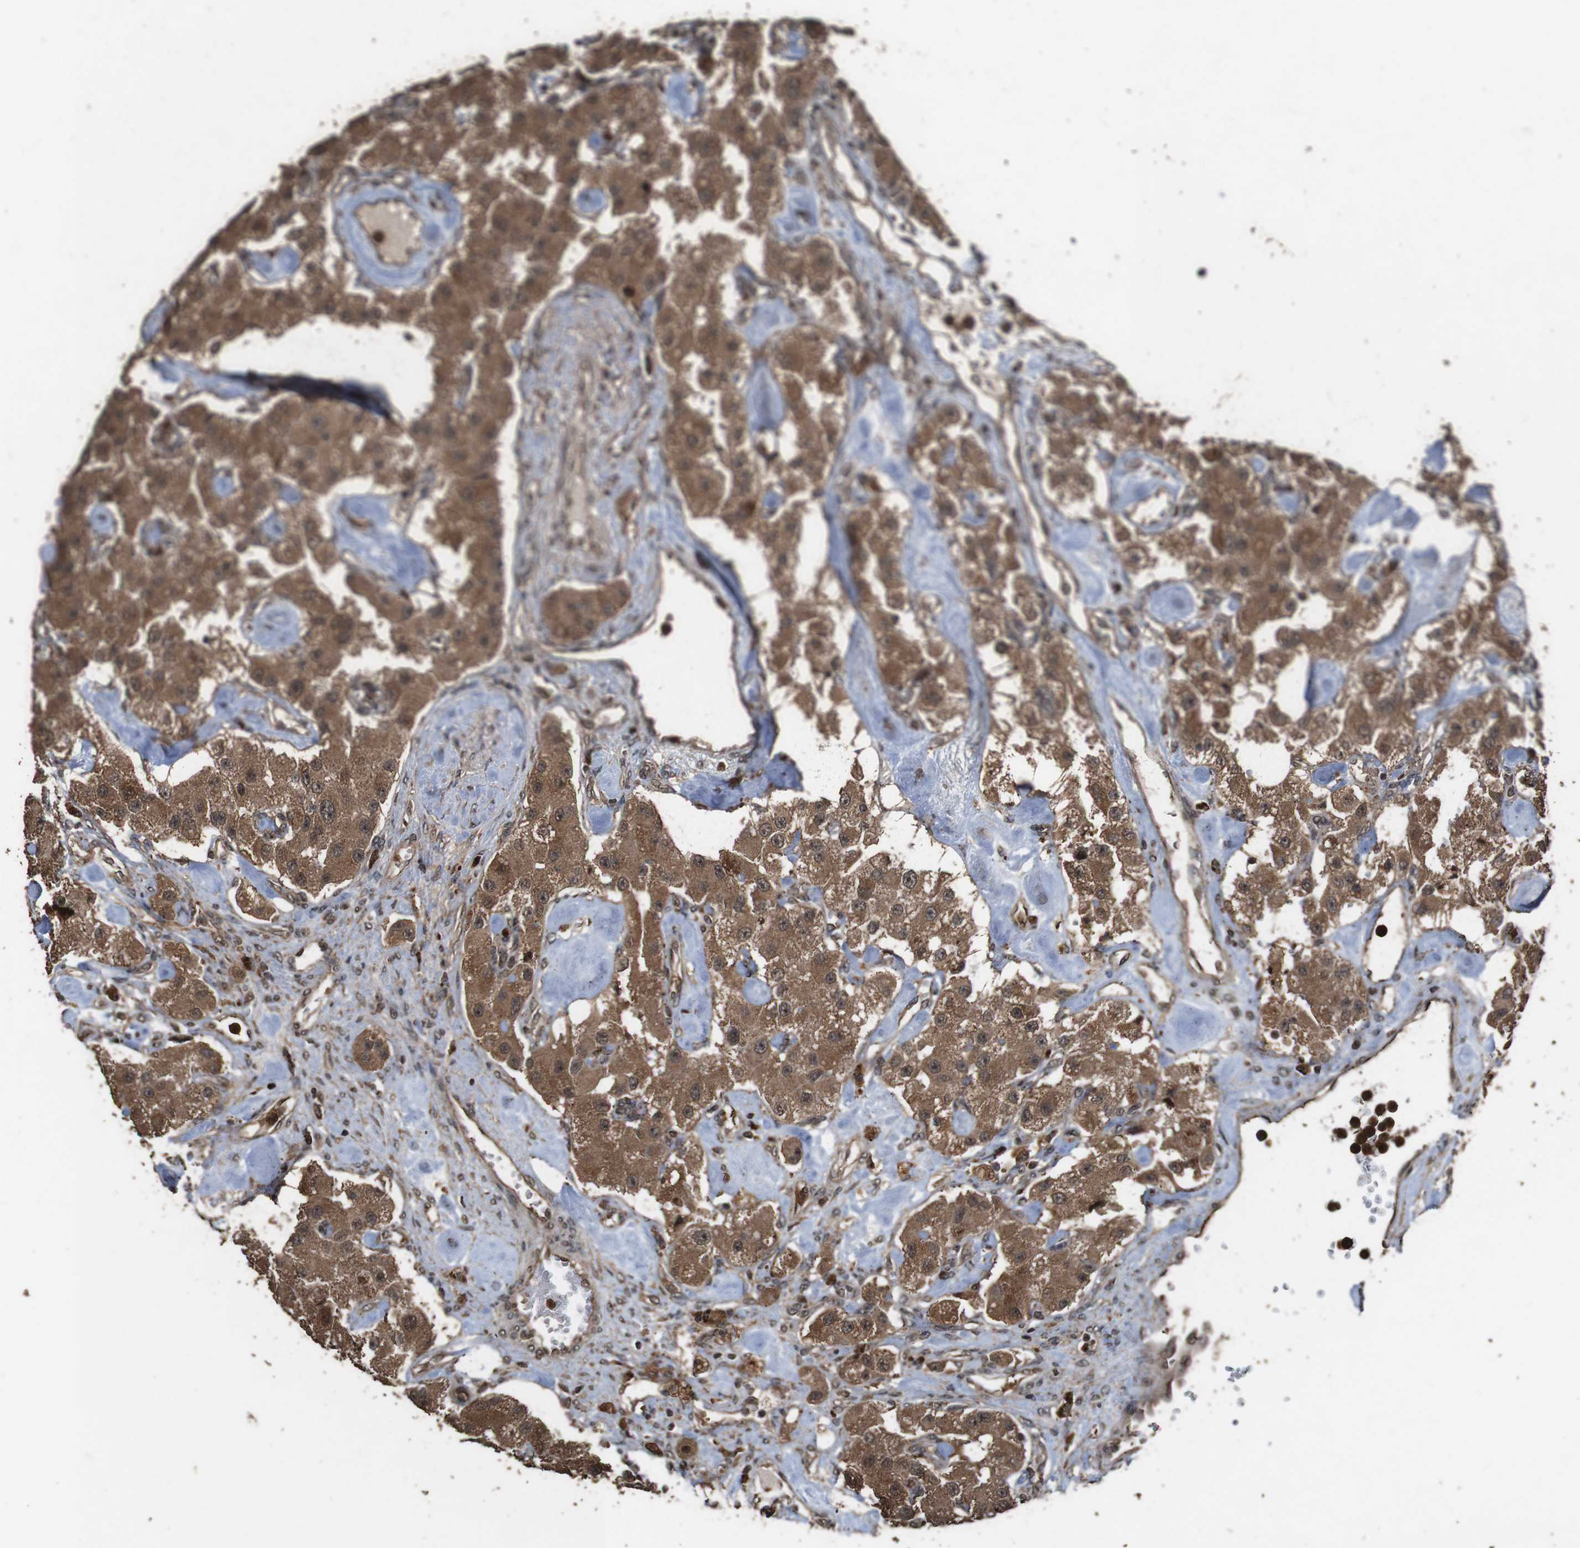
{"staining": {"intensity": "strong", "quantity": ">75%", "location": "cytoplasmic/membranous"}, "tissue": "carcinoid", "cell_type": "Tumor cells", "image_type": "cancer", "snomed": [{"axis": "morphology", "description": "Carcinoid, malignant, NOS"}, {"axis": "topography", "description": "Pancreas"}], "caption": "The immunohistochemical stain shows strong cytoplasmic/membranous expression in tumor cells of malignant carcinoid tissue.", "gene": "RRAS2", "patient": {"sex": "male", "age": 41}}